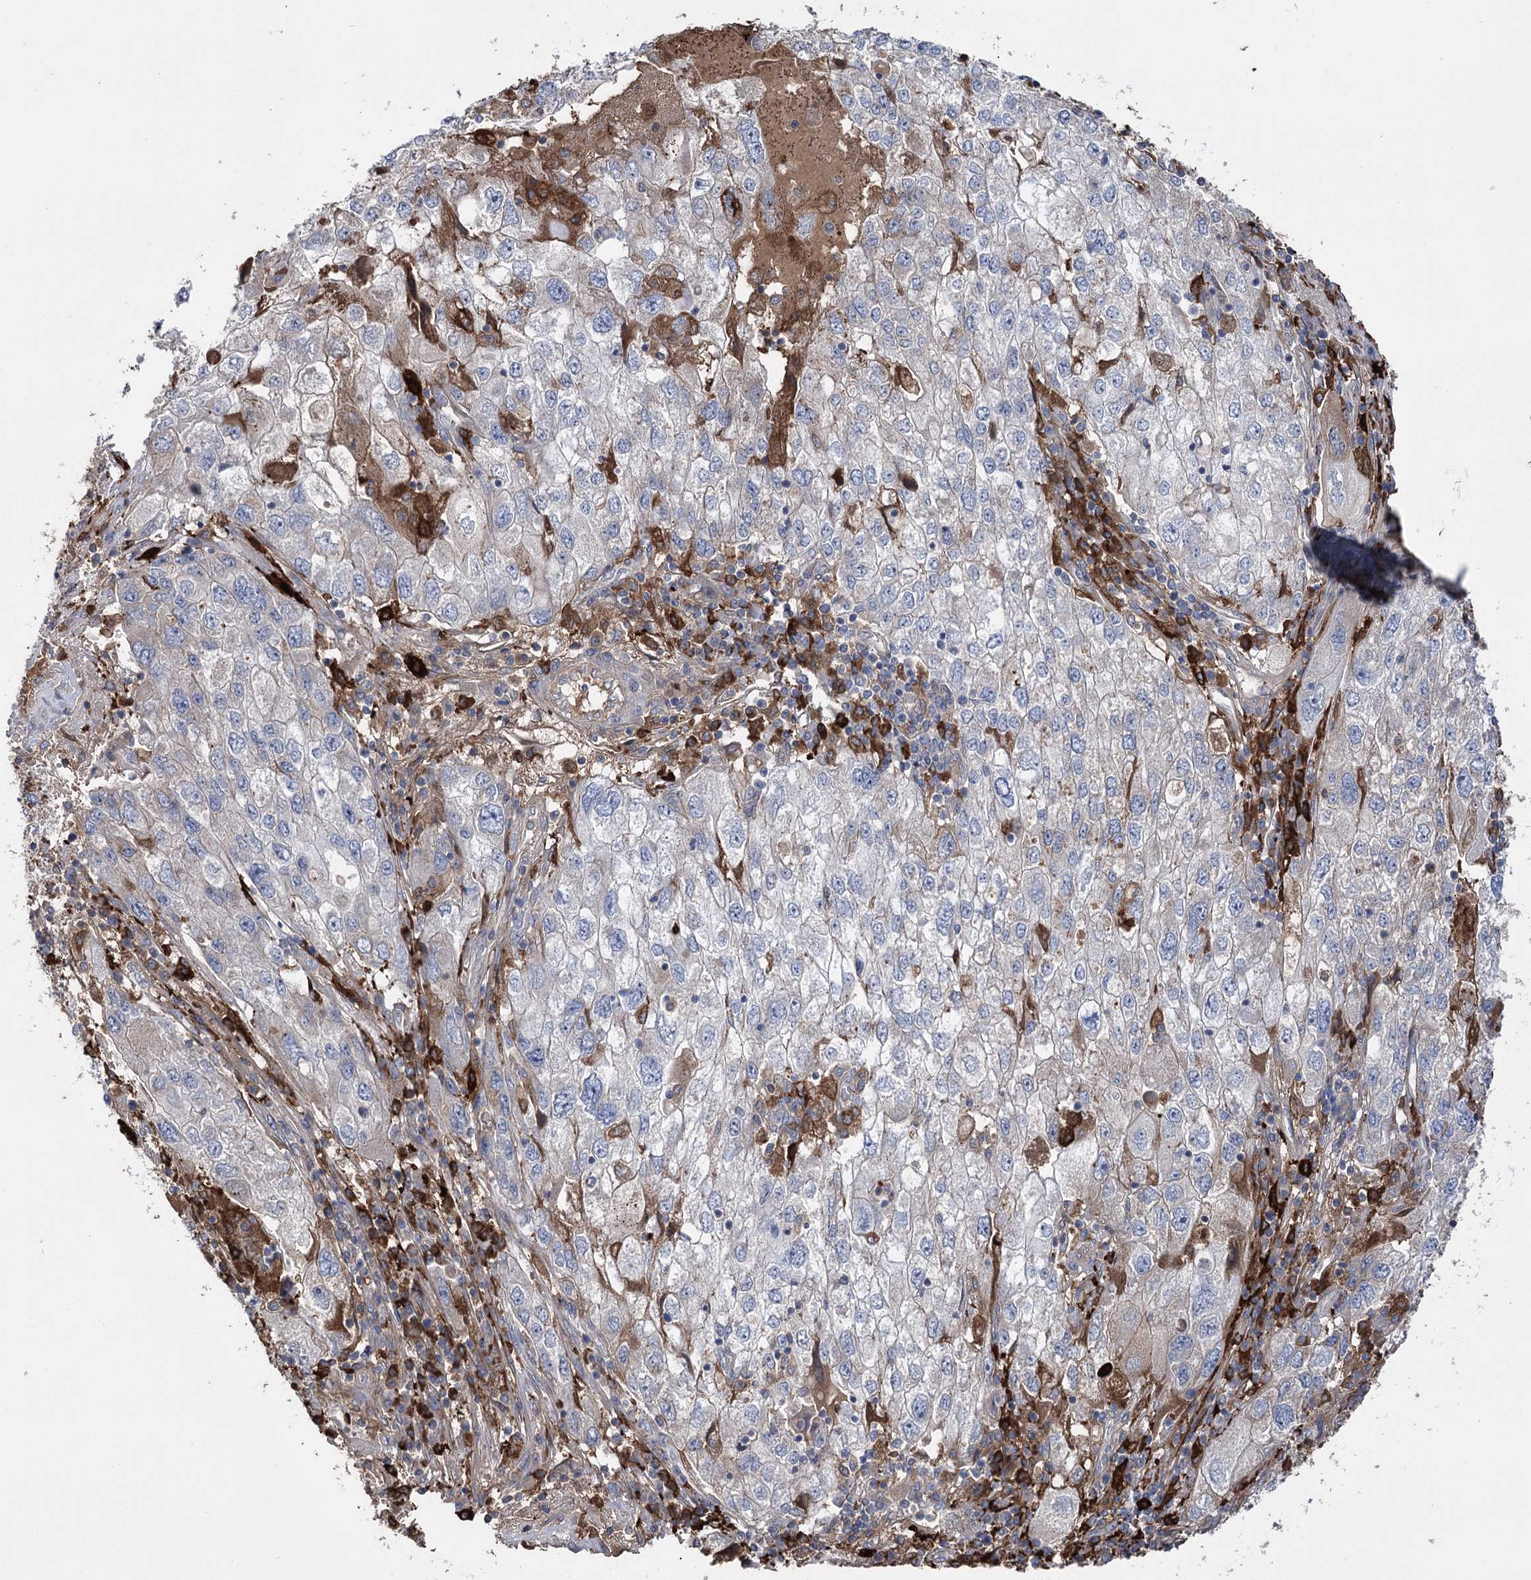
{"staining": {"intensity": "weak", "quantity": "<25%", "location": "cytoplasmic/membranous"}, "tissue": "endometrial cancer", "cell_type": "Tumor cells", "image_type": "cancer", "snomed": [{"axis": "morphology", "description": "Adenocarcinoma, NOS"}, {"axis": "topography", "description": "Endometrium"}], "caption": "Endometrial cancer stained for a protein using IHC shows no staining tumor cells.", "gene": "OTUD1", "patient": {"sex": "female", "age": 49}}